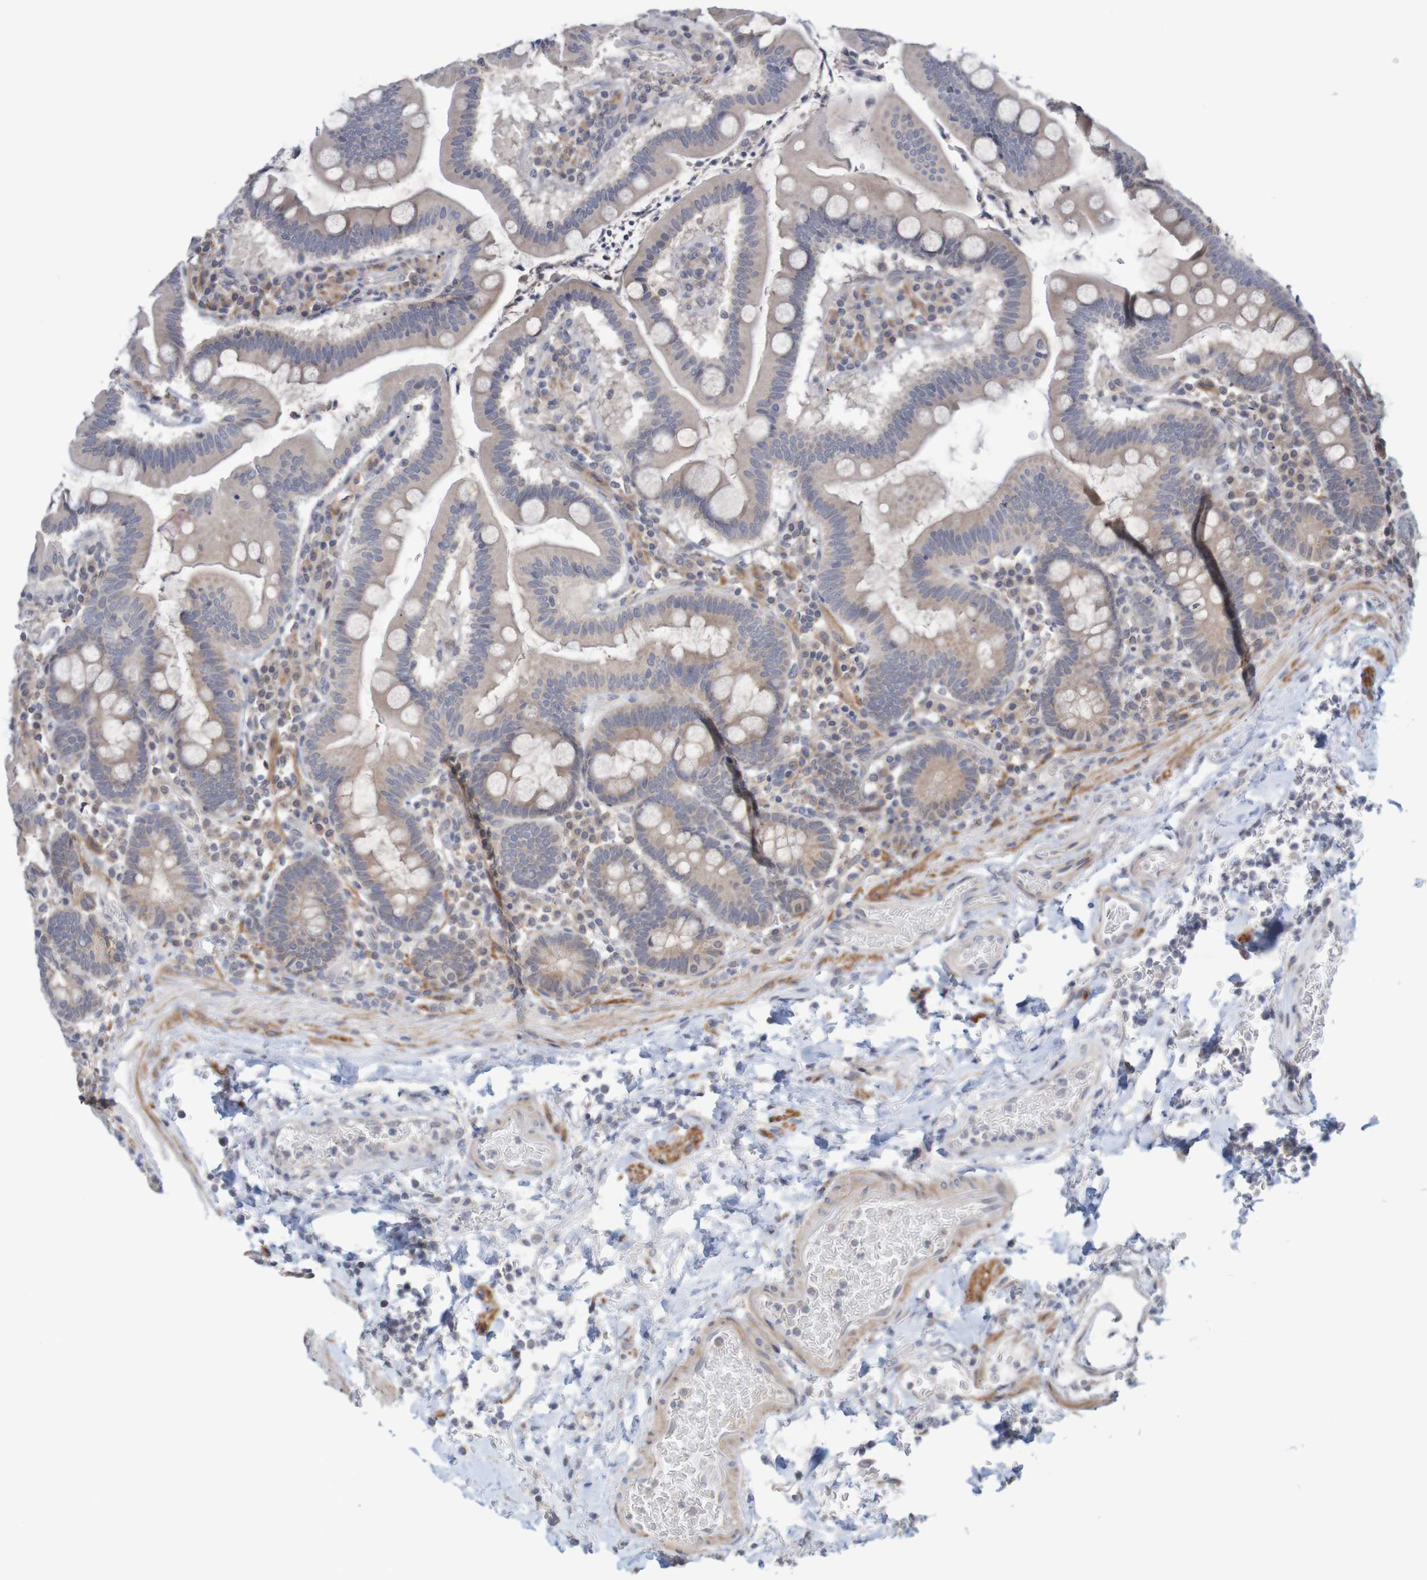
{"staining": {"intensity": "weak", "quantity": ">75%", "location": "cytoplasmic/membranous"}, "tissue": "stomach", "cell_type": "Glandular cells", "image_type": "normal", "snomed": [{"axis": "morphology", "description": "Normal tissue, NOS"}, {"axis": "topography", "description": "Stomach, upper"}], "caption": "An immunohistochemistry (IHC) photomicrograph of benign tissue is shown. Protein staining in brown labels weak cytoplasmic/membranous positivity in stomach within glandular cells. (DAB (3,3'-diaminobenzidine) IHC with brightfield microscopy, high magnification).", "gene": "ANKK1", "patient": {"sex": "male", "age": 68}}